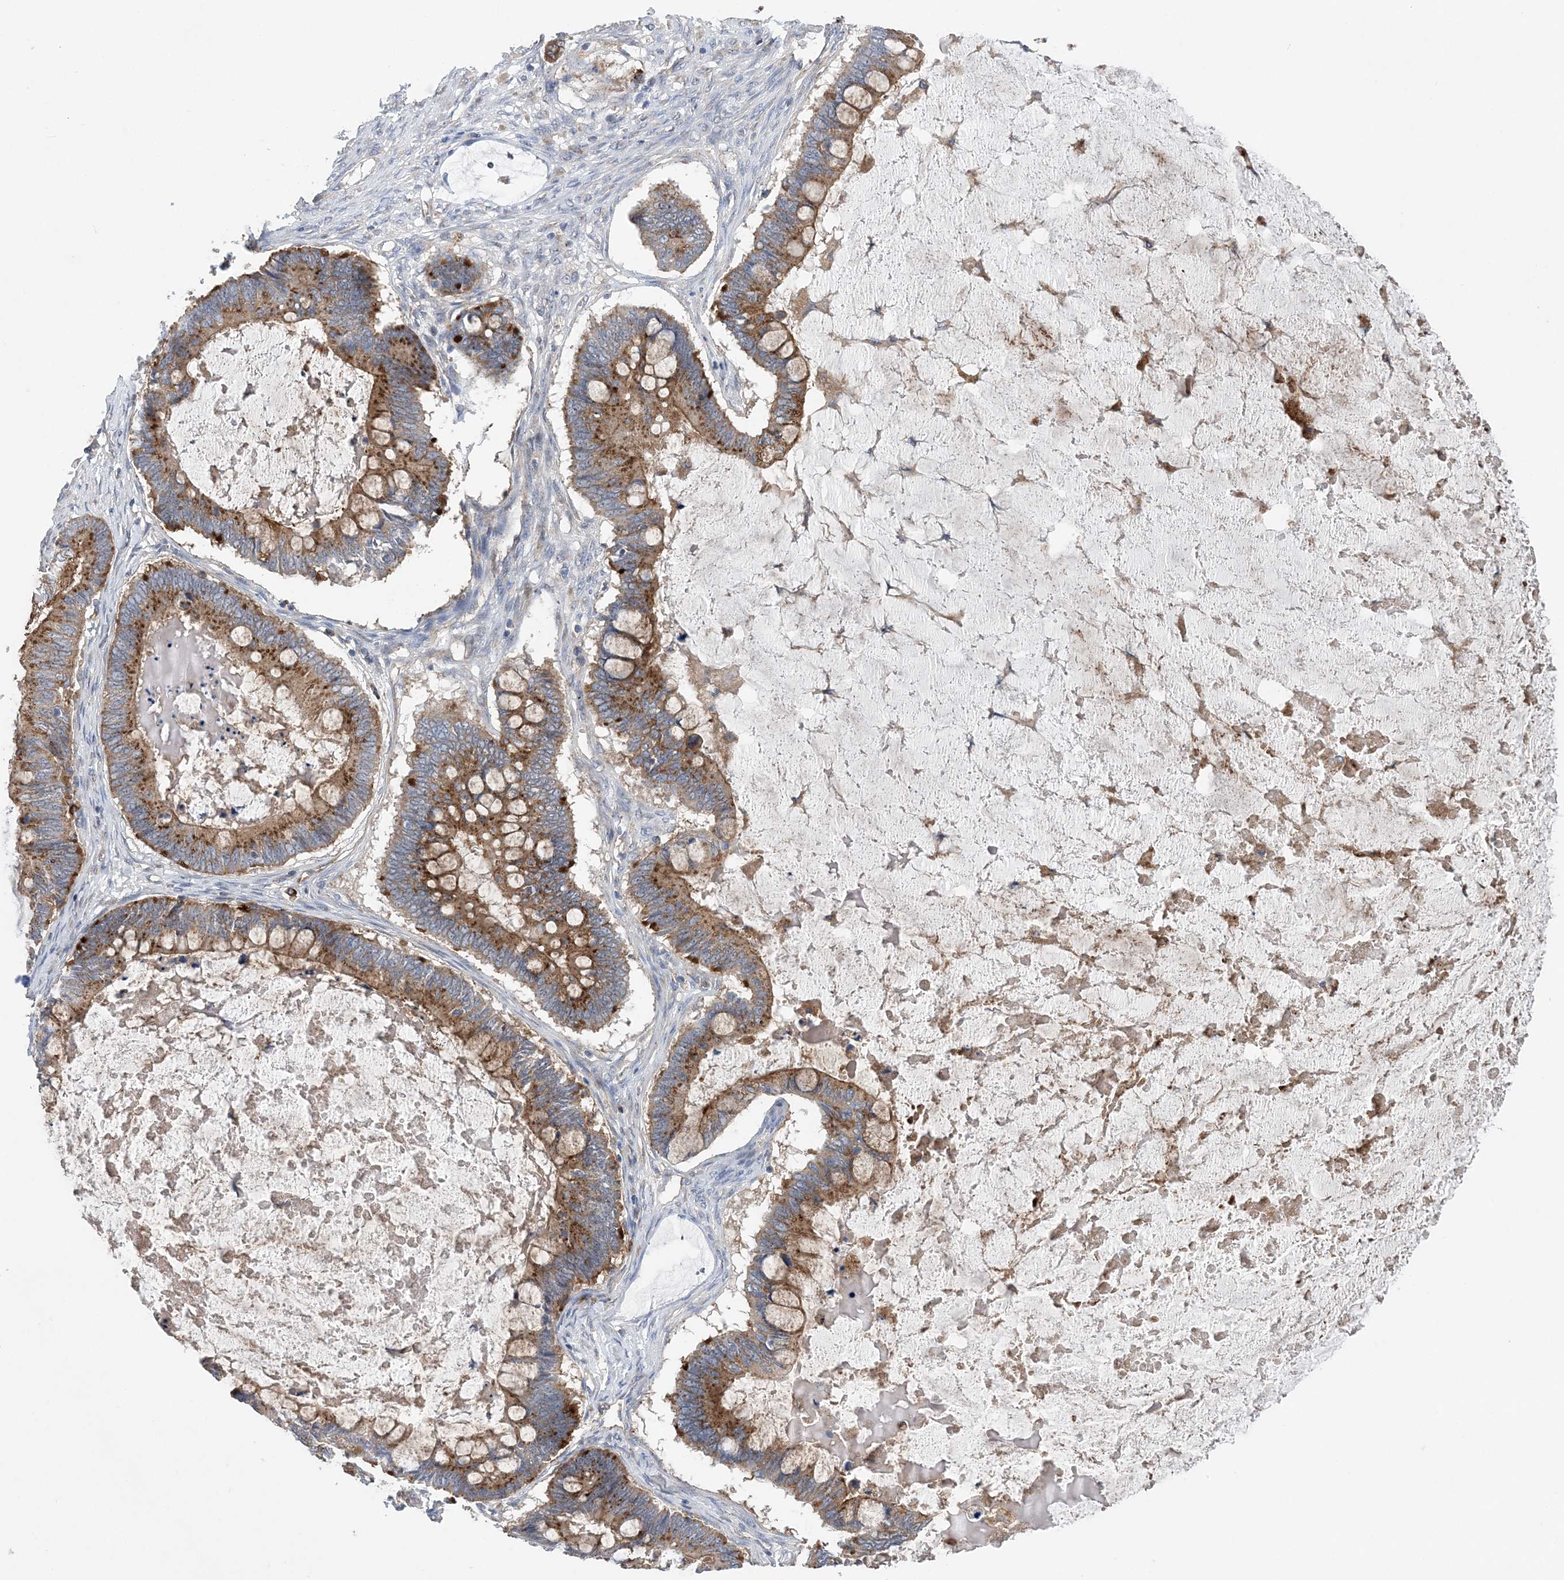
{"staining": {"intensity": "moderate", "quantity": ">75%", "location": "cytoplasmic/membranous"}, "tissue": "ovarian cancer", "cell_type": "Tumor cells", "image_type": "cancer", "snomed": [{"axis": "morphology", "description": "Cystadenocarcinoma, mucinous, NOS"}, {"axis": "topography", "description": "Ovary"}], "caption": "A micrograph of ovarian mucinous cystadenocarcinoma stained for a protein reveals moderate cytoplasmic/membranous brown staining in tumor cells.", "gene": "PTTG1IP", "patient": {"sex": "female", "age": 61}}